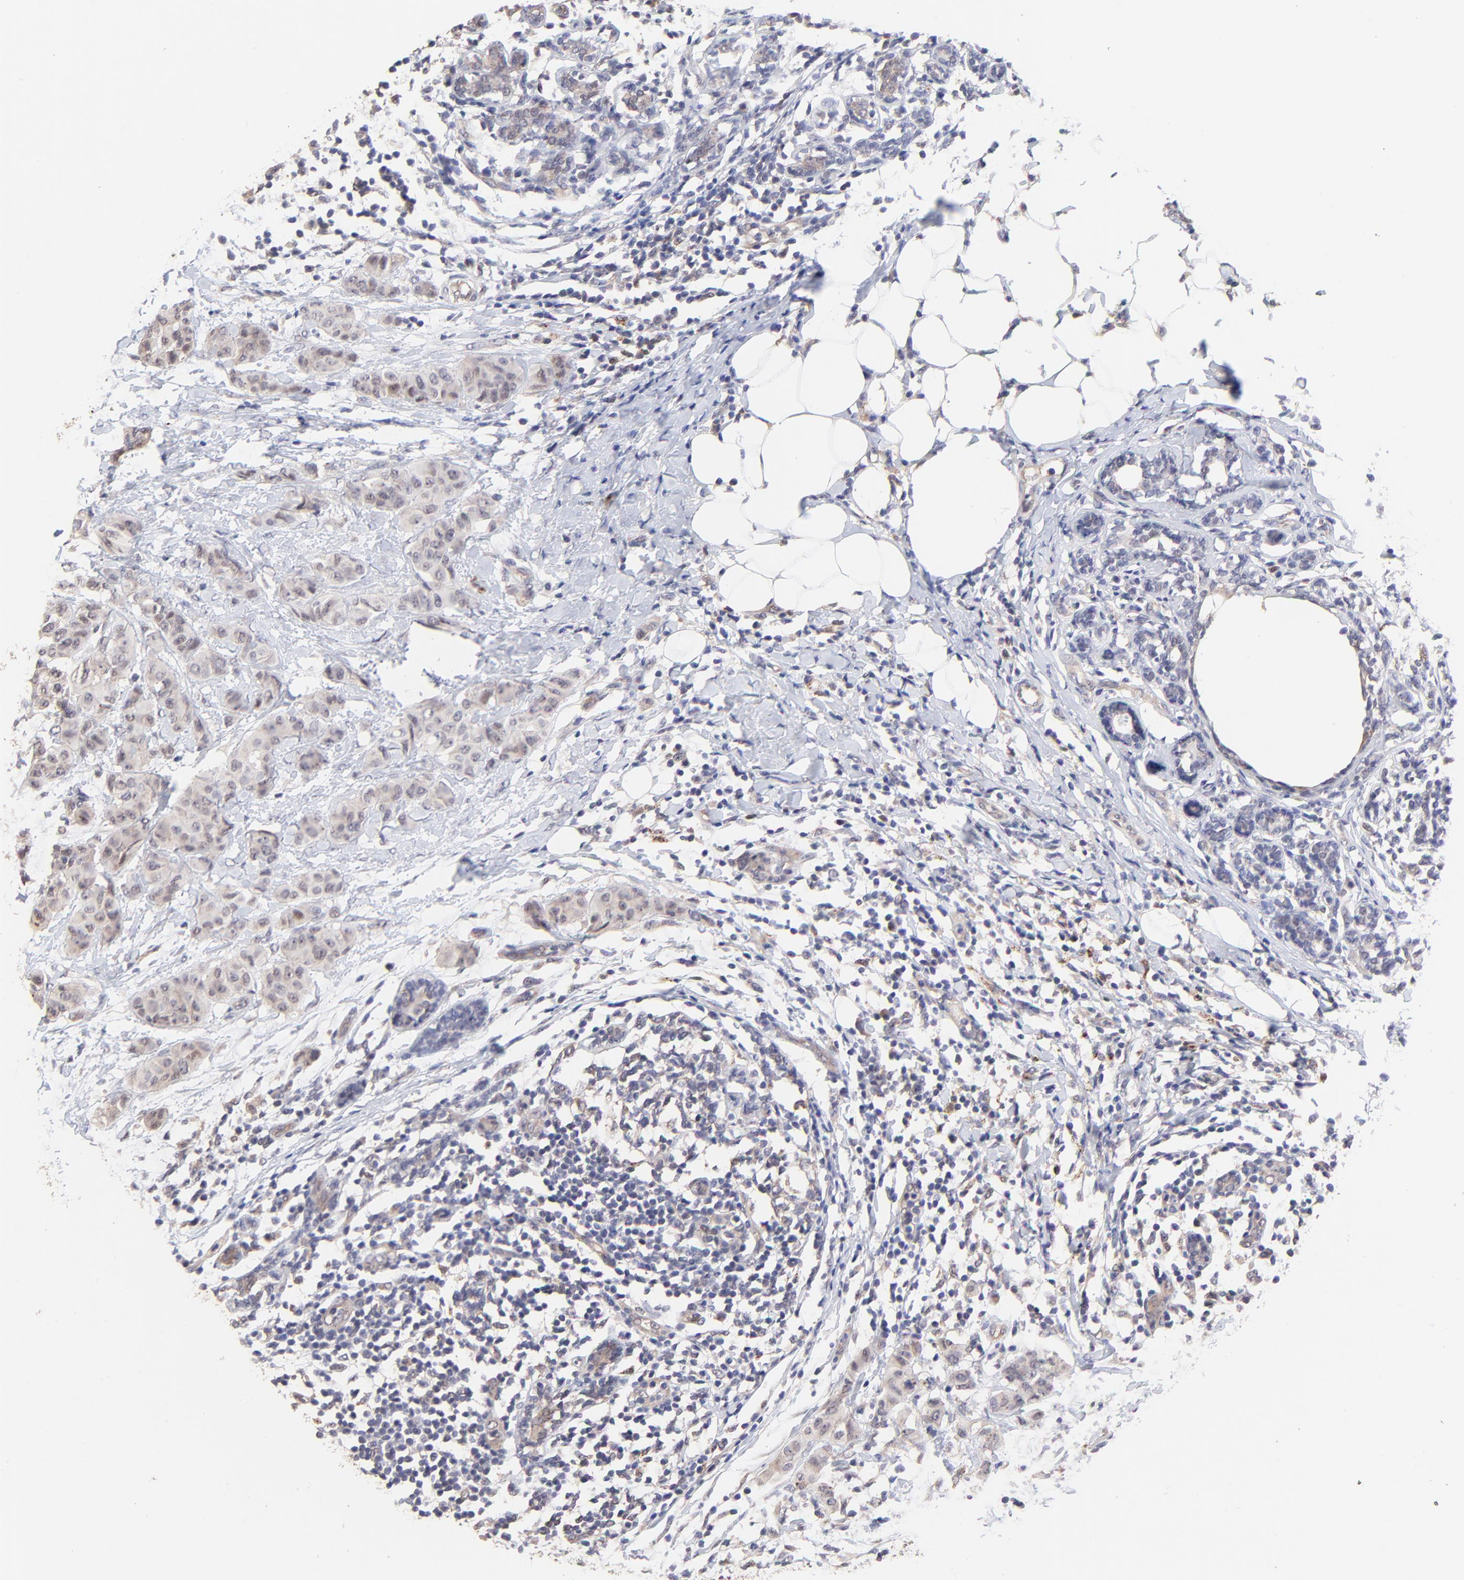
{"staining": {"intensity": "weak", "quantity": ">75%", "location": "cytoplasmic/membranous"}, "tissue": "breast cancer", "cell_type": "Tumor cells", "image_type": "cancer", "snomed": [{"axis": "morphology", "description": "Duct carcinoma"}, {"axis": "topography", "description": "Breast"}], "caption": "Brown immunohistochemical staining in human breast intraductal carcinoma exhibits weak cytoplasmic/membranous positivity in approximately >75% of tumor cells. The staining was performed using DAB (3,3'-diaminobenzidine) to visualize the protein expression in brown, while the nuclei were stained in blue with hematoxylin (Magnification: 20x).", "gene": "ZNF747", "patient": {"sex": "female", "age": 40}}